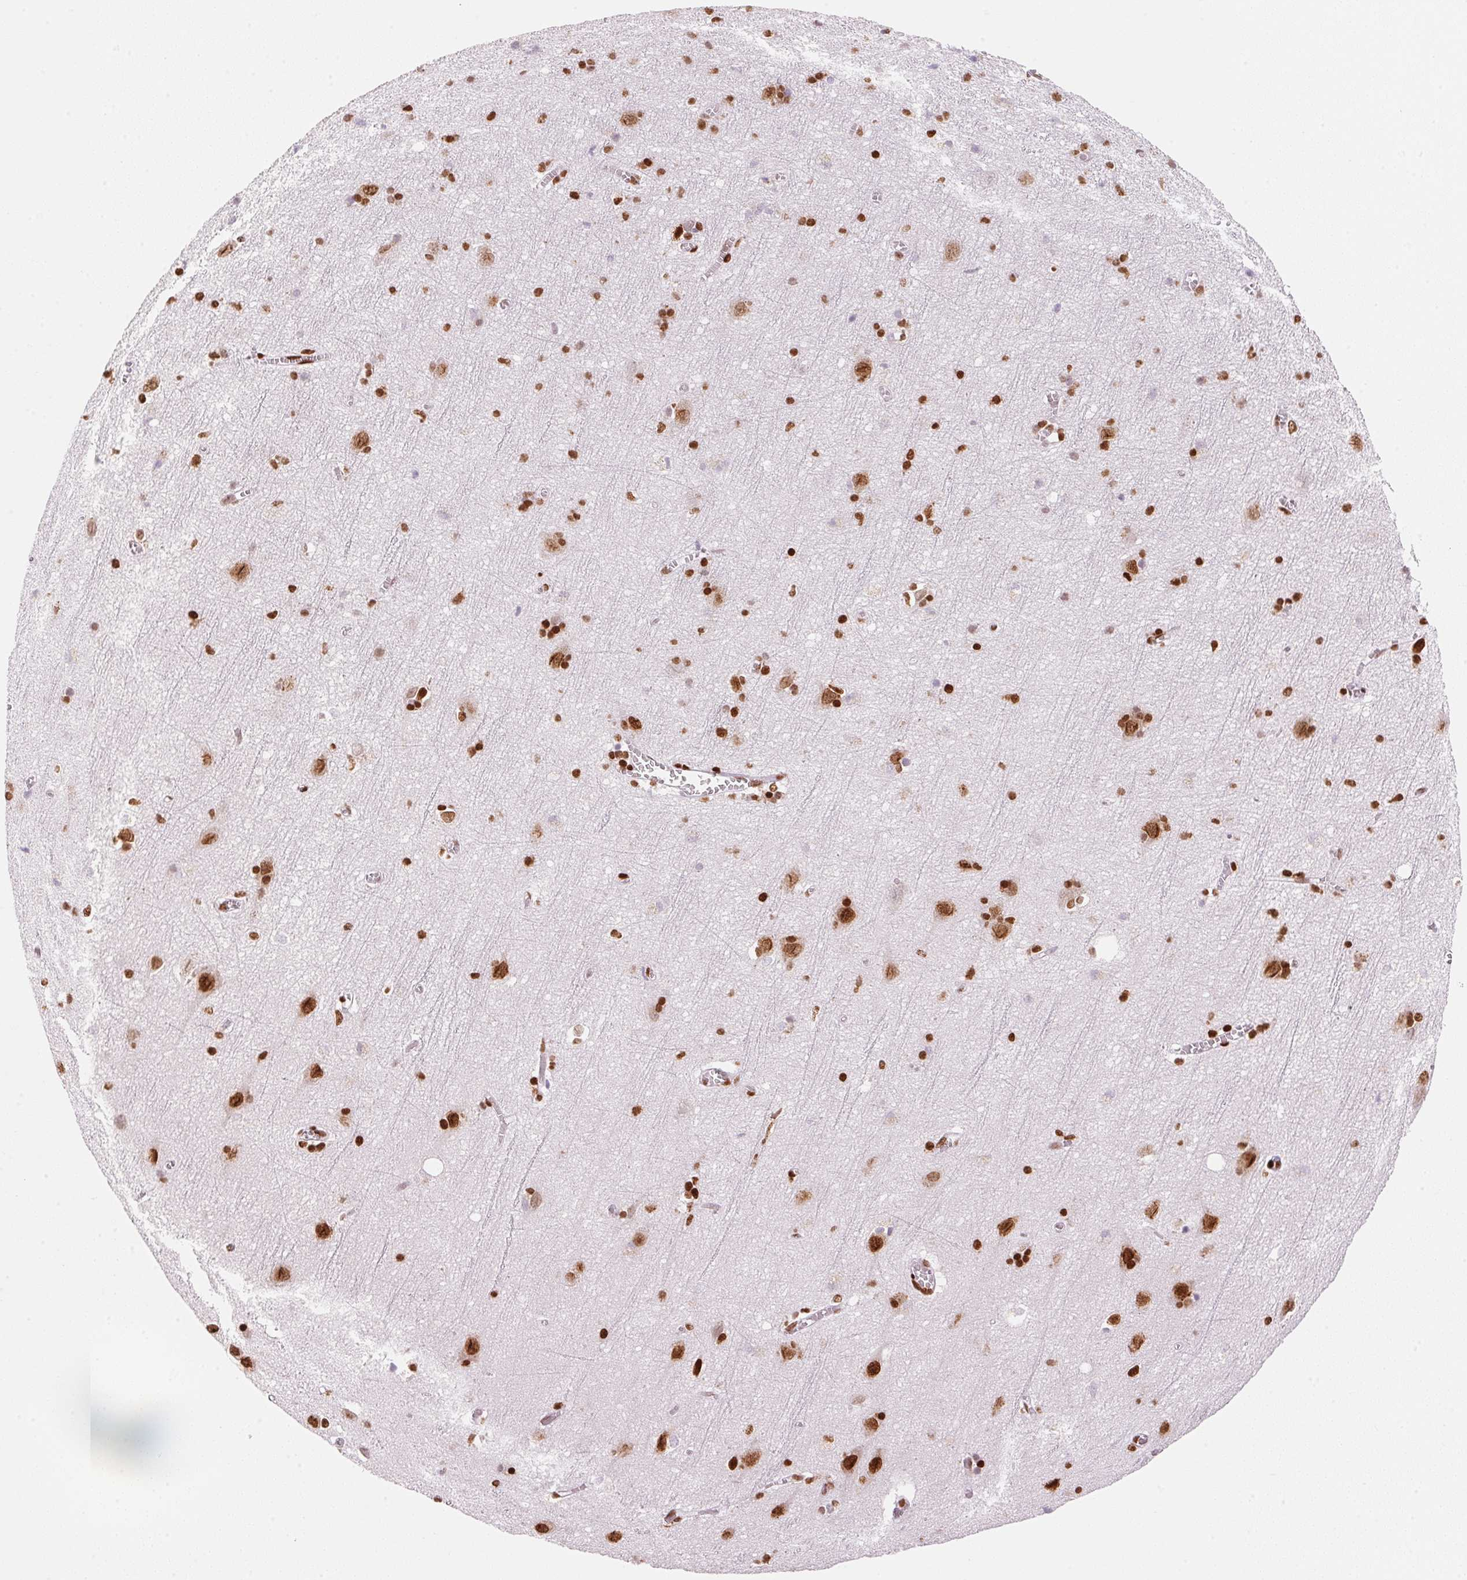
{"staining": {"intensity": "strong", "quantity": "25%-75%", "location": "nuclear"}, "tissue": "cerebral cortex", "cell_type": "Endothelial cells", "image_type": "normal", "snomed": [{"axis": "morphology", "description": "Normal tissue, NOS"}, {"axis": "topography", "description": "Cerebral cortex"}], "caption": "A histopathology image of human cerebral cortex stained for a protein exhibits strong nuclear brown staining in endothelial cells. (DAB IHC, brown staining for protein, blue staining for nuclei).", "gene": "NXF1", "patient": {"sex": "male", "age": 70}}